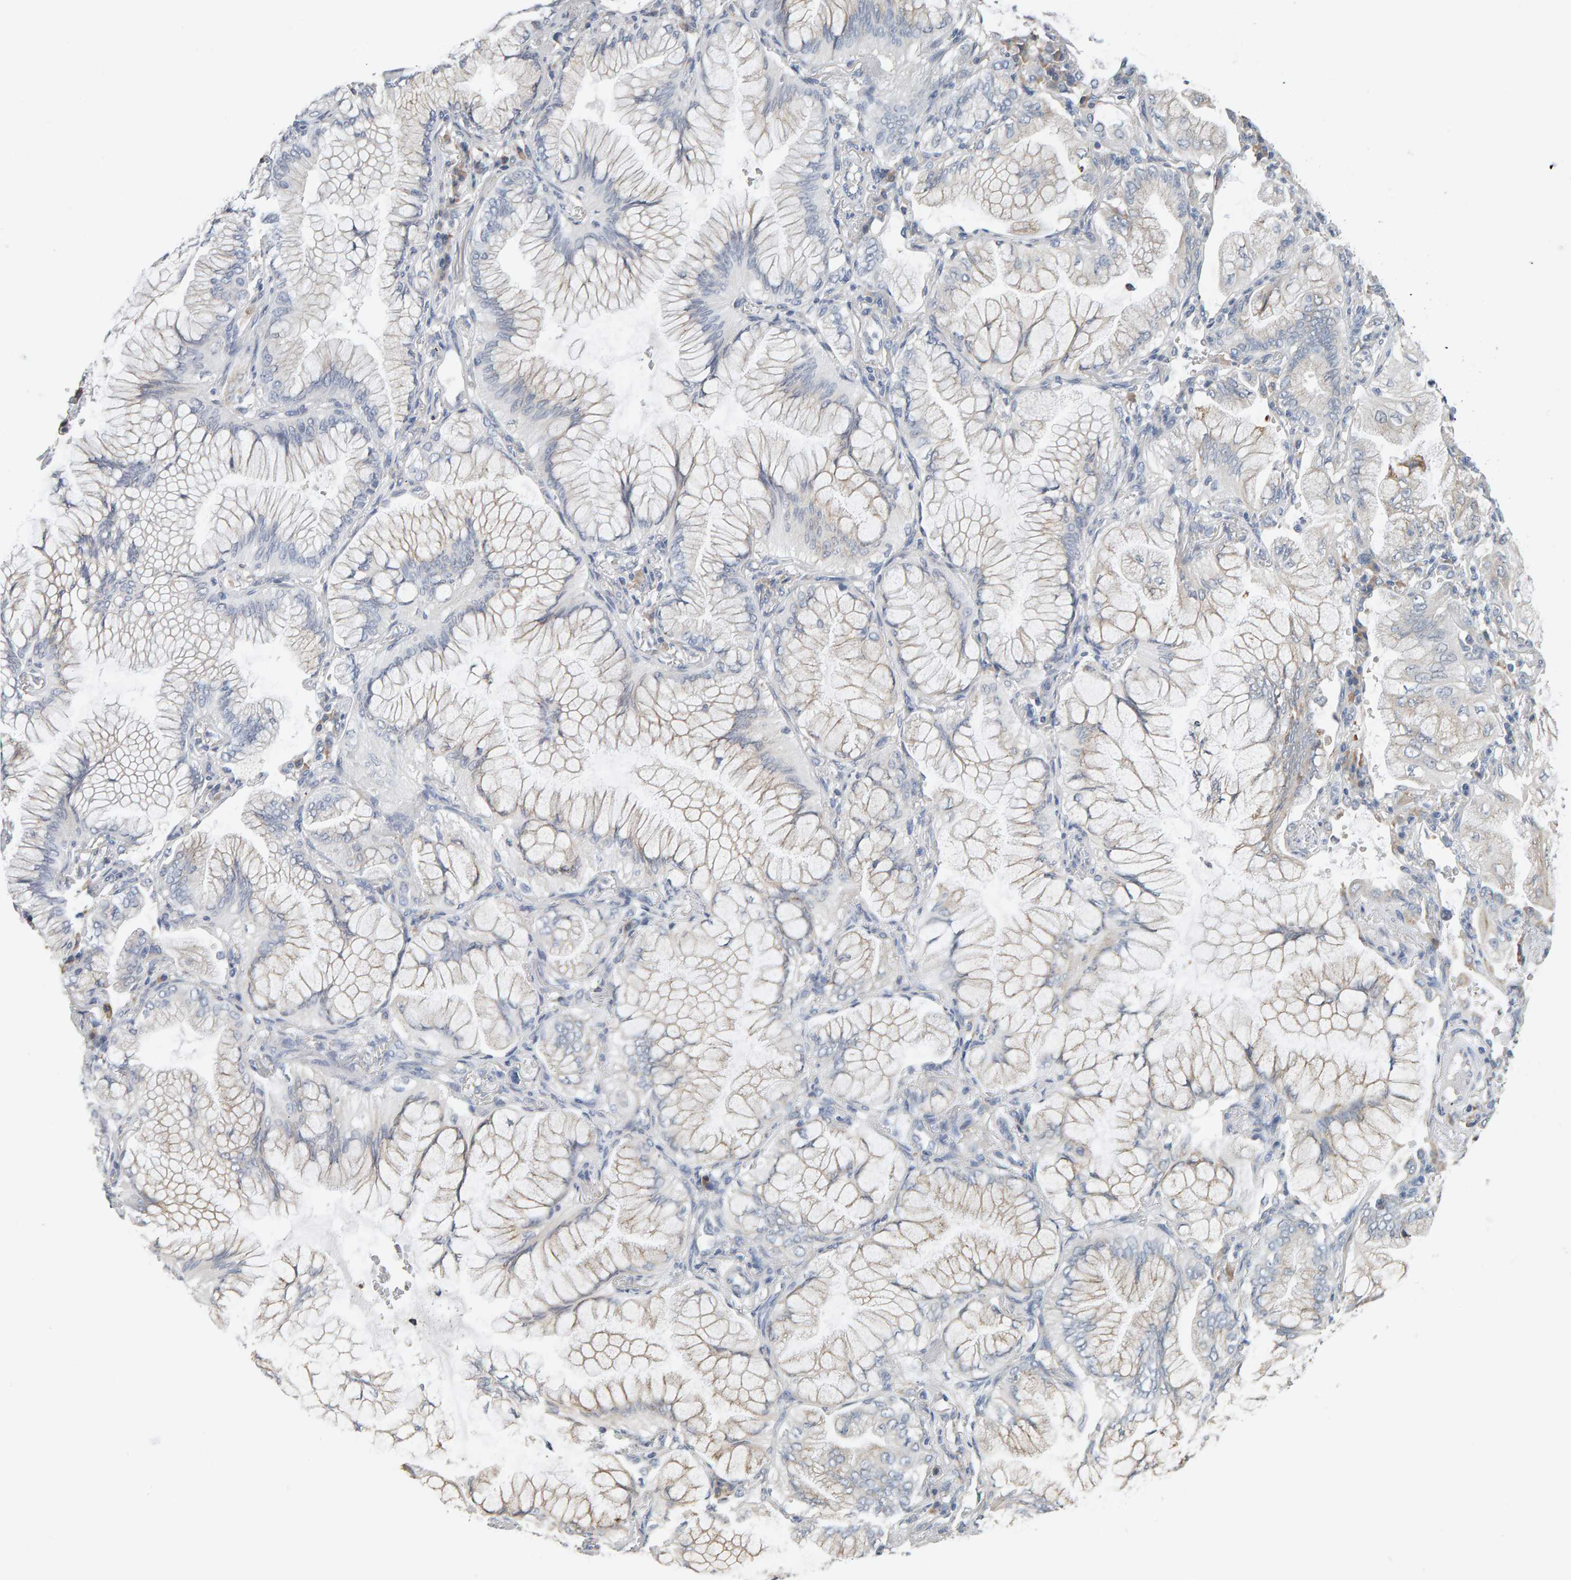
{"staining": {"intensity": "weak", "quantity": "<25%", "location": "cytoplasmic/membranous"}, "tissue": "lung cancer", "cell_type": "Tumor cells", "image_type": "cancer", "snomed": [{"axis": "morphology", "description": "Adenocarcinoma, NOS"}, {"axis": "topography", "description": "Lung"}], "caption": "Tumor cells show no significant staining in lung cancer (adenocarcinoma).", "gene": "ADHFE1", "patient": {"sex": "female", "age": 70}}